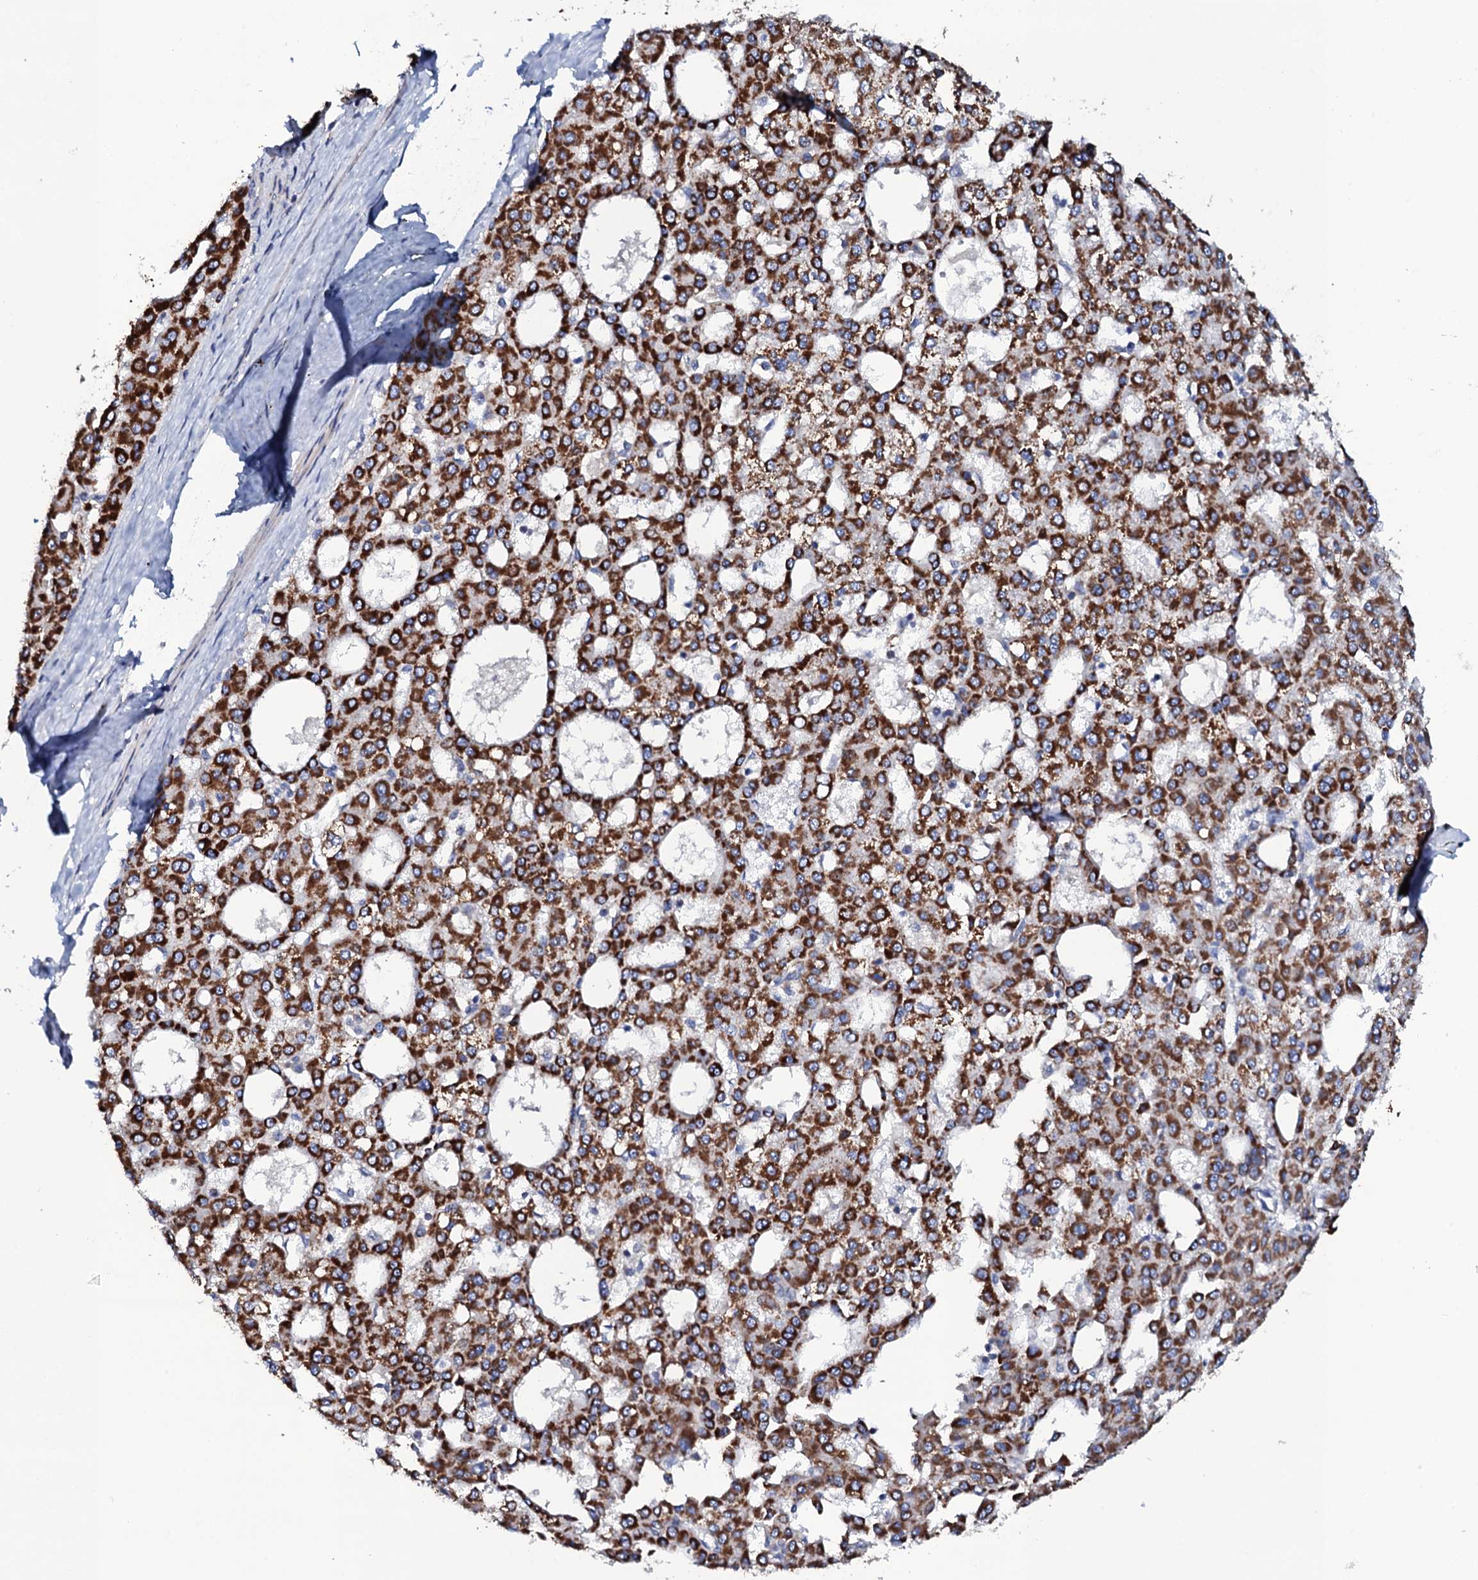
{"staining": {"intensity": "moderate", "quantity": ">75%", "location": "cytoplasmic/membranous"}, "tissue": "liver cancer", "cell_type": "Tumor cells", "image_type": "cancer", "snomed": [{"axis": "morphology", "description": "Carcinoma, Hepatocellular, NOS"}, {"axis": "topography", "description": "Liver"}], "caption": "Approximately >75% of tumor cells in liver cancer (hepatocellular carcinoma) exhibit moderate cytoplasmic/membranous protein positivity as visualized by brown immunohistochemical staining.", "gene": "TCAF2", "patient": {"sex": "male", "age": 47}}